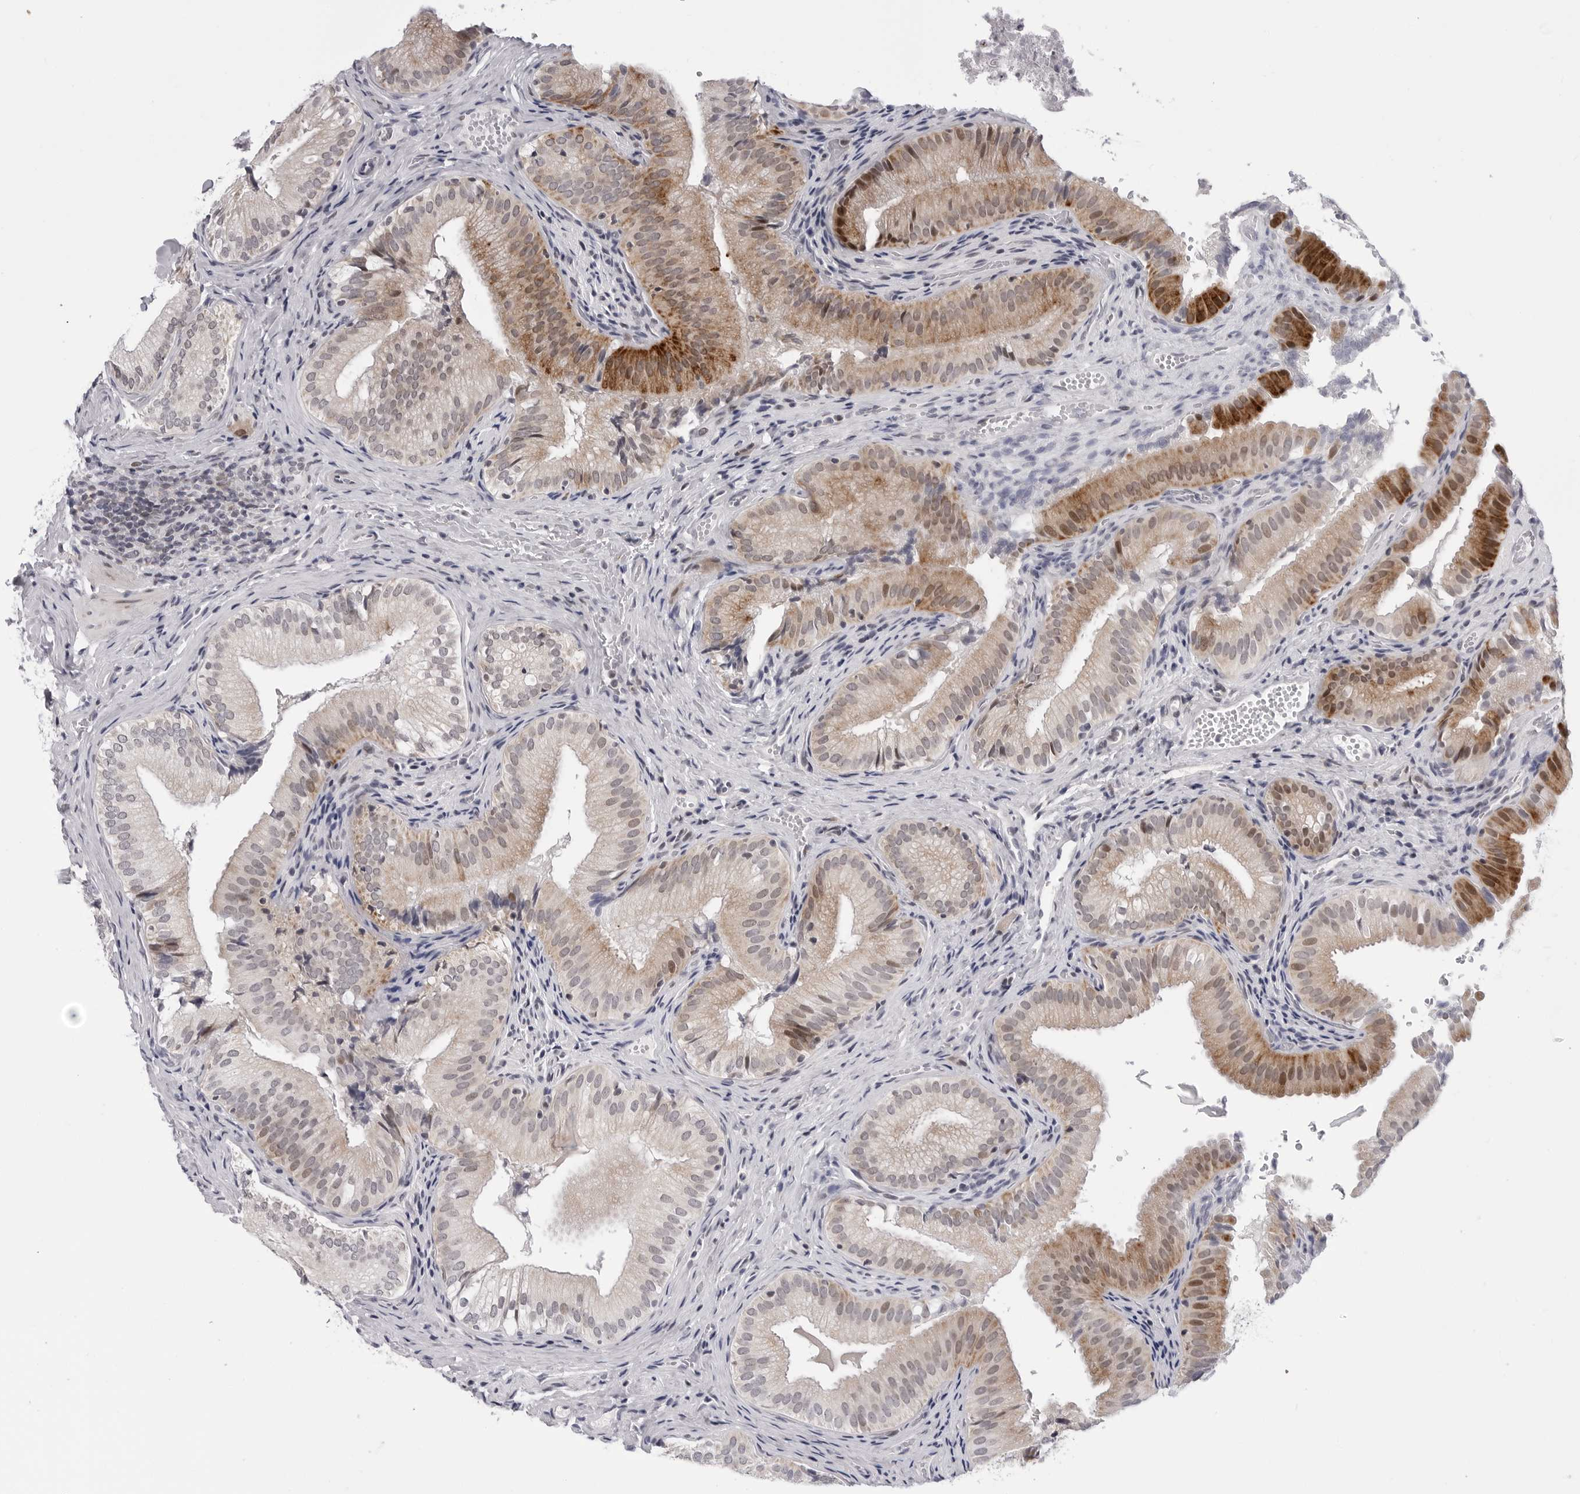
{"staining": {"intensity": "moderate", "quantity": ">75%", "location": "cytoplasmic/membranous,nuclear"}, "tissue": "gallbladder", "cell_type": "Glandular cells", "image_type": "normal", "snomed": [{"axis": "morphology", "description": "Normal tissue, NOS"}, {"axis": "topography", "description": "Gallbladder"}], "caption": "Moderate cytoplasmic/membranous,nuclear staining is appreciated in about >75% of glandular cells in unremarkable gallbladder.", "gene": "CDK20", "patient": {"sex": "female", "age": 30}}